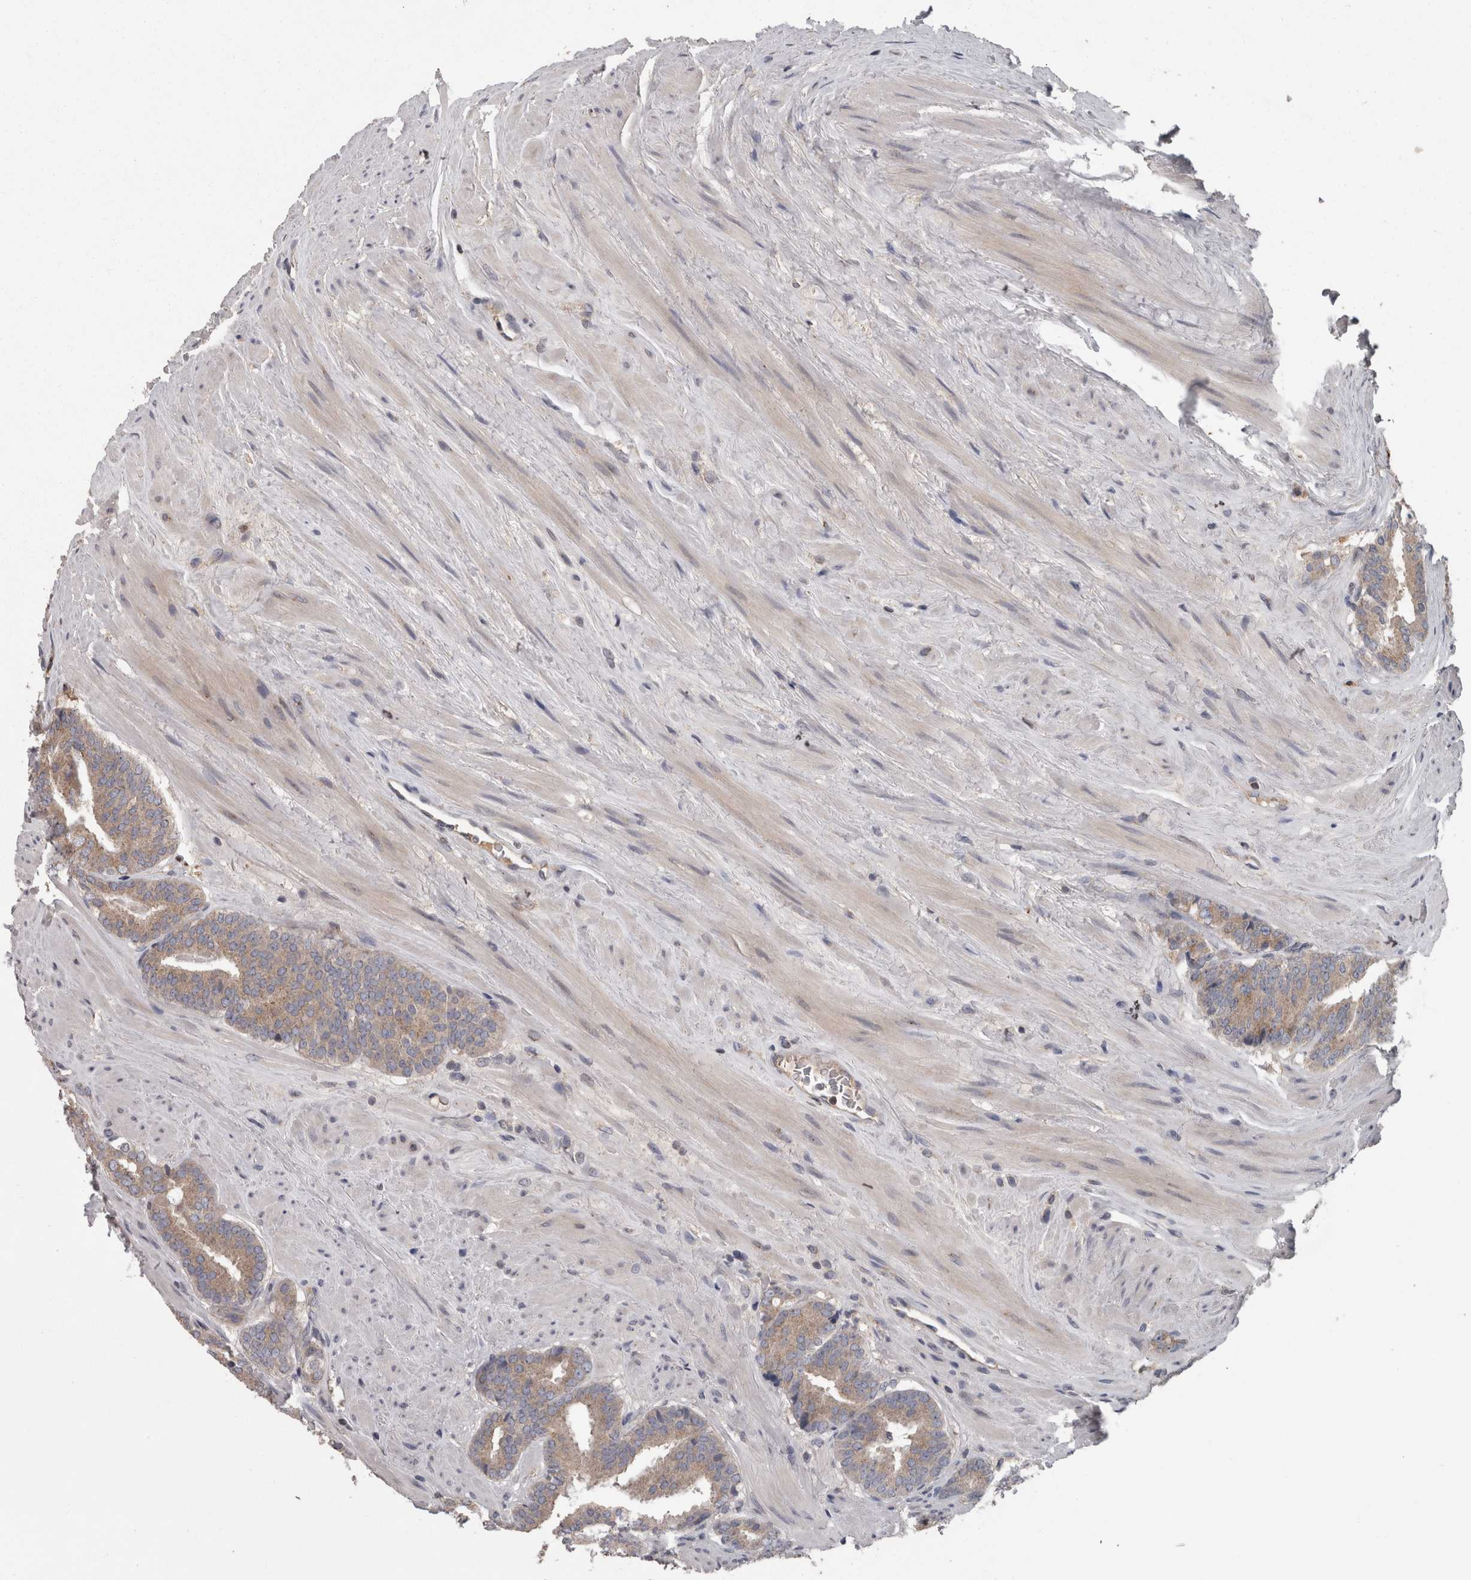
{"staining": {"intensity": "weak", "quantity": ">75%", "location": "cytoplasmic/membranous"}, "tissue": "prostate cancer", "cell_type": "Tumor cells", "image_type": "cancer", "snomed": [{"axis": "morphology", "description": "Adenocarcinoma, Low grade"}, {"axis": "topography", "description": "Prostate"}], "caption": "High-magnification brightfield microscopy of adenocarcinoma (low-grade) (prostate) stained with DAB (3,3'-diaminobenzidine) (brown) and counterstained with hematoxylin (blue). tumor cells exhibit weak cytoplasmic/membranous expression is identified in about>75% of cells. (Stains: DAB in brown, nuclei in blue, Microscopy: brightfield microscopy at high magnification).", "gene": "PCM1", "patient": {"sex": "male", "age": 69}}